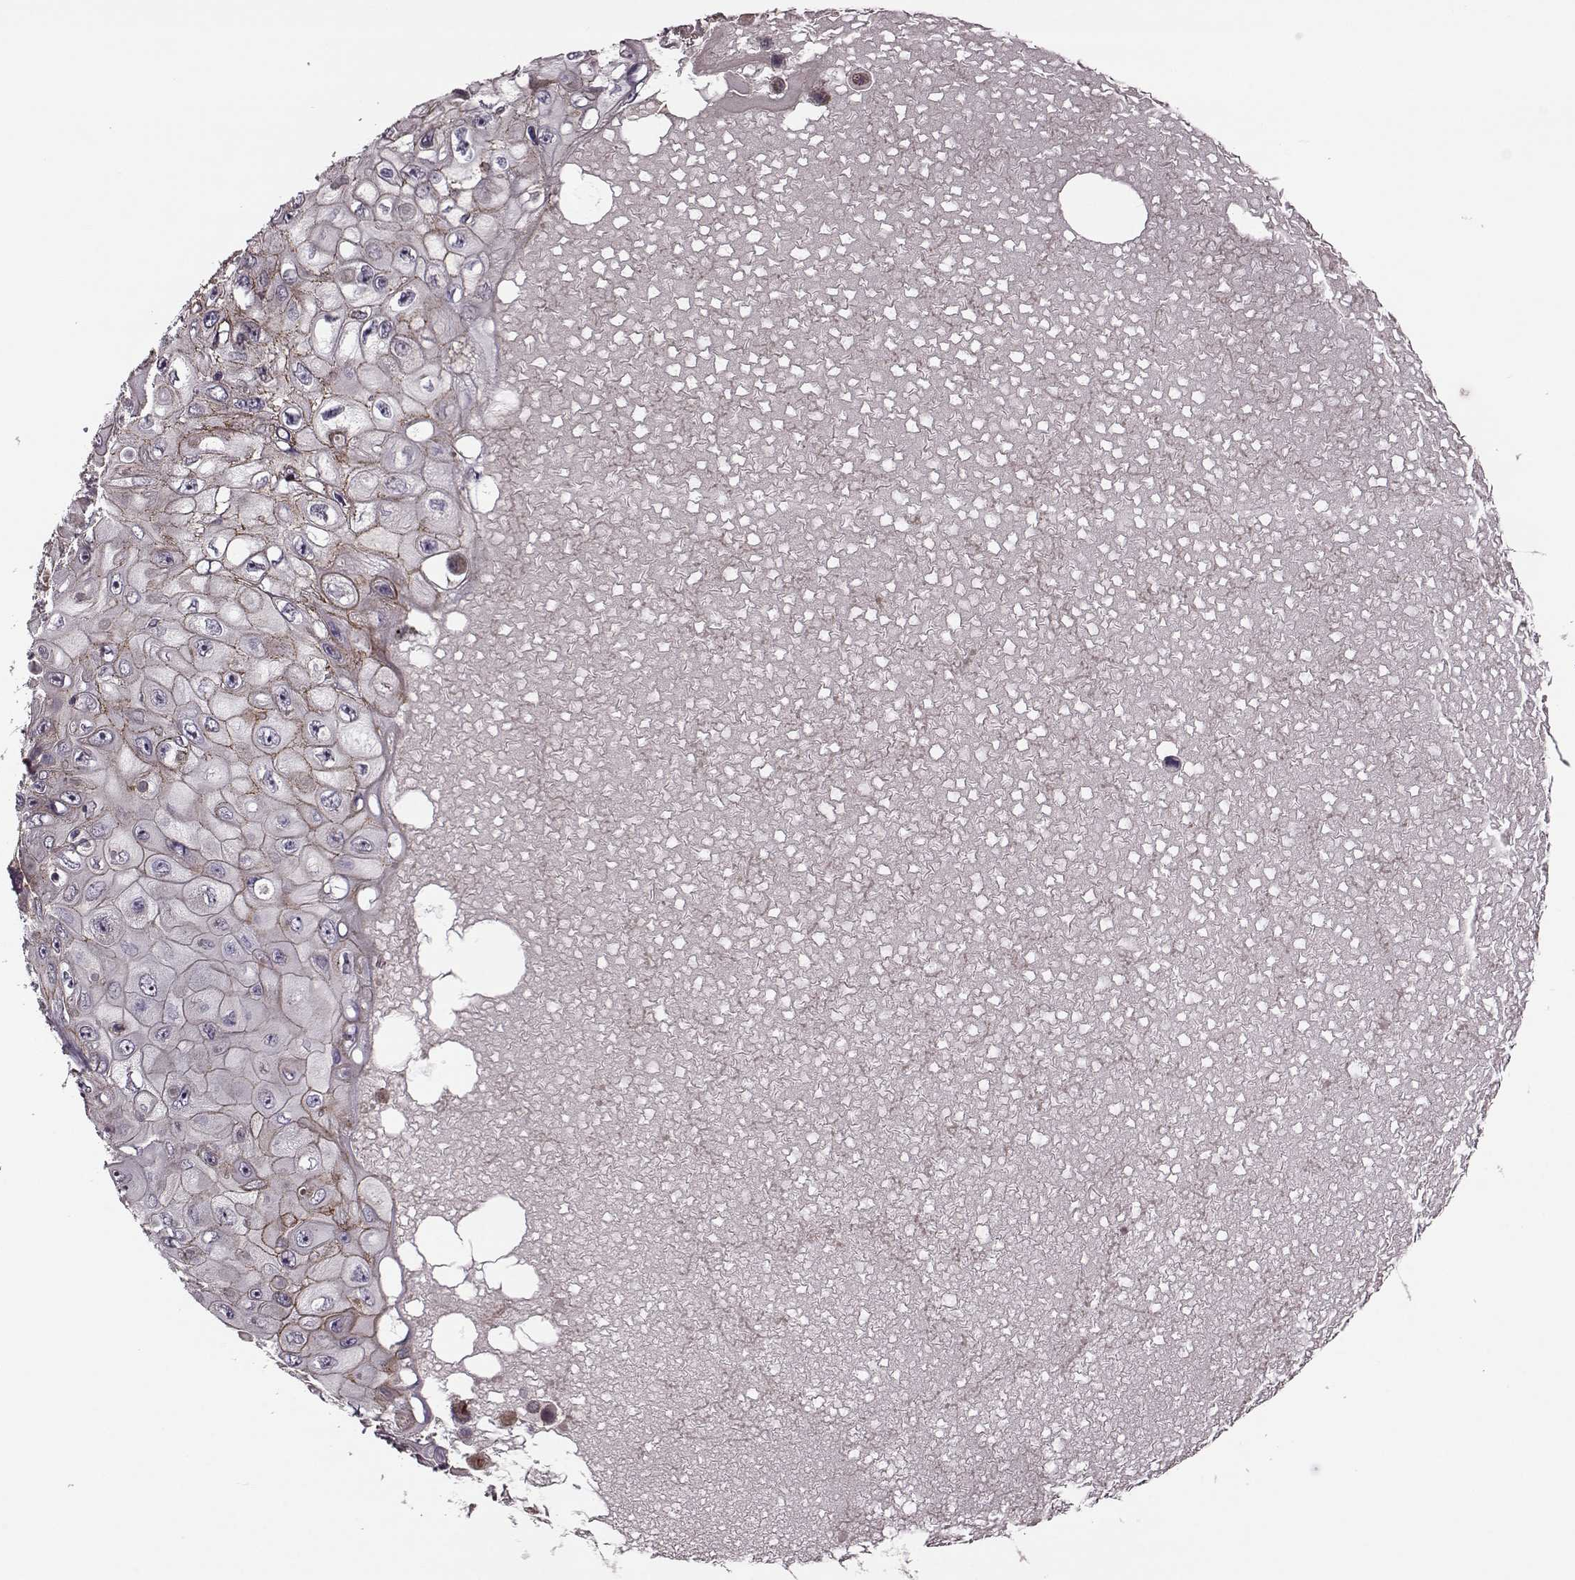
{"staining": {"intensity": "moderate", "quantity": "<25%", "location": "cytoplasmic/membranous"}, "tissue": "skin cancer", "cell_type": "Tumor cells", "image_type": "cancer", "snomed": [{"axis": "morphology", "description": "Squamous cell carcinoma, NOS"}, {"axis": "topography", "description": "Skin"}], "caption": "Squamous cell carcinoma (skin) tissue reveals moderate cytoplasmic/membranous positivity in about <25% of tumor cells, visualized by immunohistochemistry.", "gene": "SYNPO", "patient": {"sex": "male", "age": 82}}